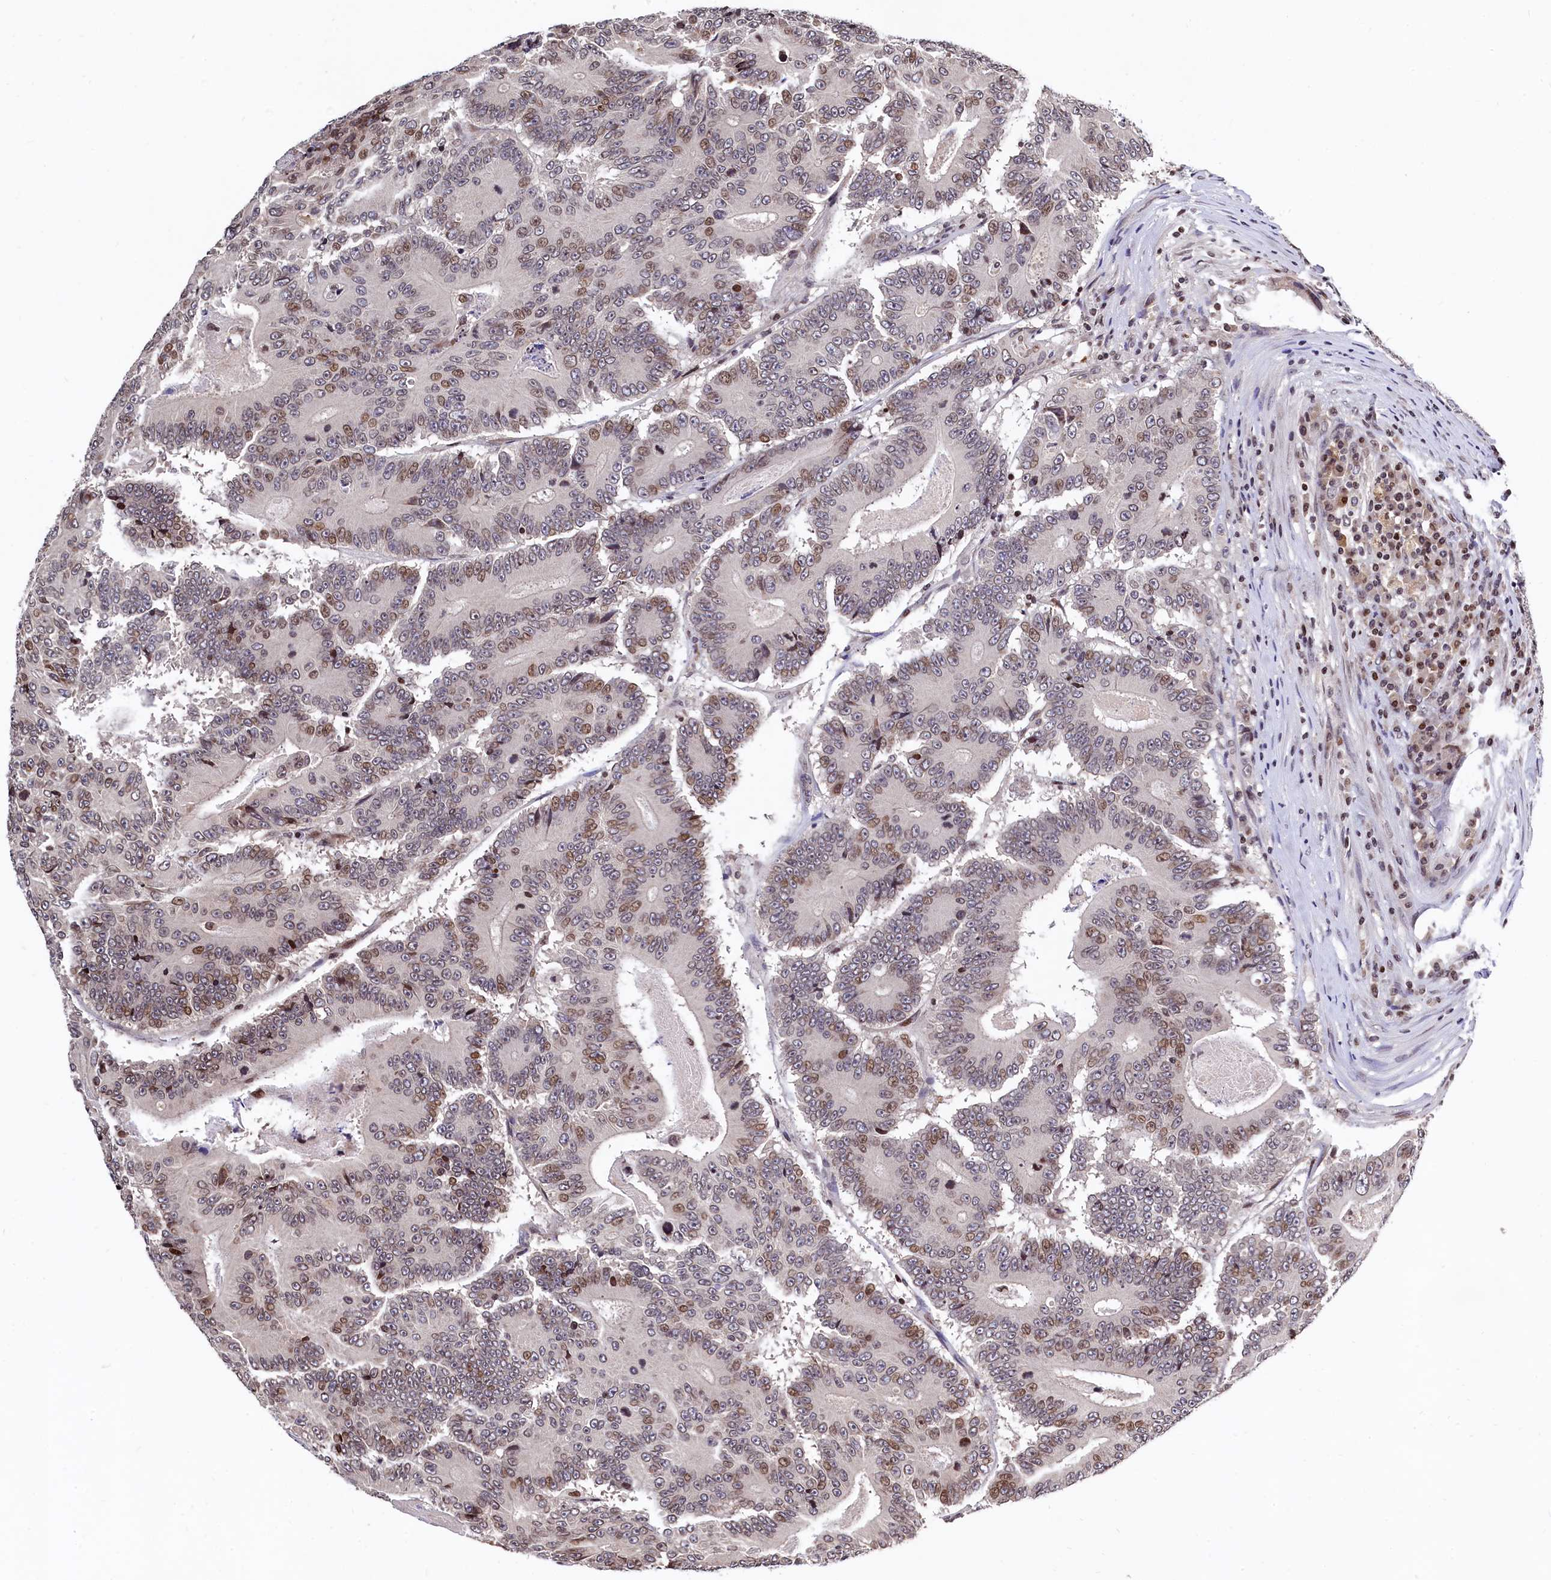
{"staining": {"intensity": "moderate", "quantity": "<25%", "location": "nuclear"}, "tissue": "colorectal cancer", "cell_type": "Tumor cells", "image_type": "cancer", "snomed": [{"axis": "morphology", "description": "Adenocarcinoma, NOS"}, {"axis": "topography", "description": "Colon"}], "caption": "Moderate nuclear protein expression is appreciated in about <25% of tumor cells in colorectal adenocarcinoma. (DAB IHC with brightfield microscopy, high magnification).", "gene": "FAM217B", "patient": {"sex": "male", "age": 83}}